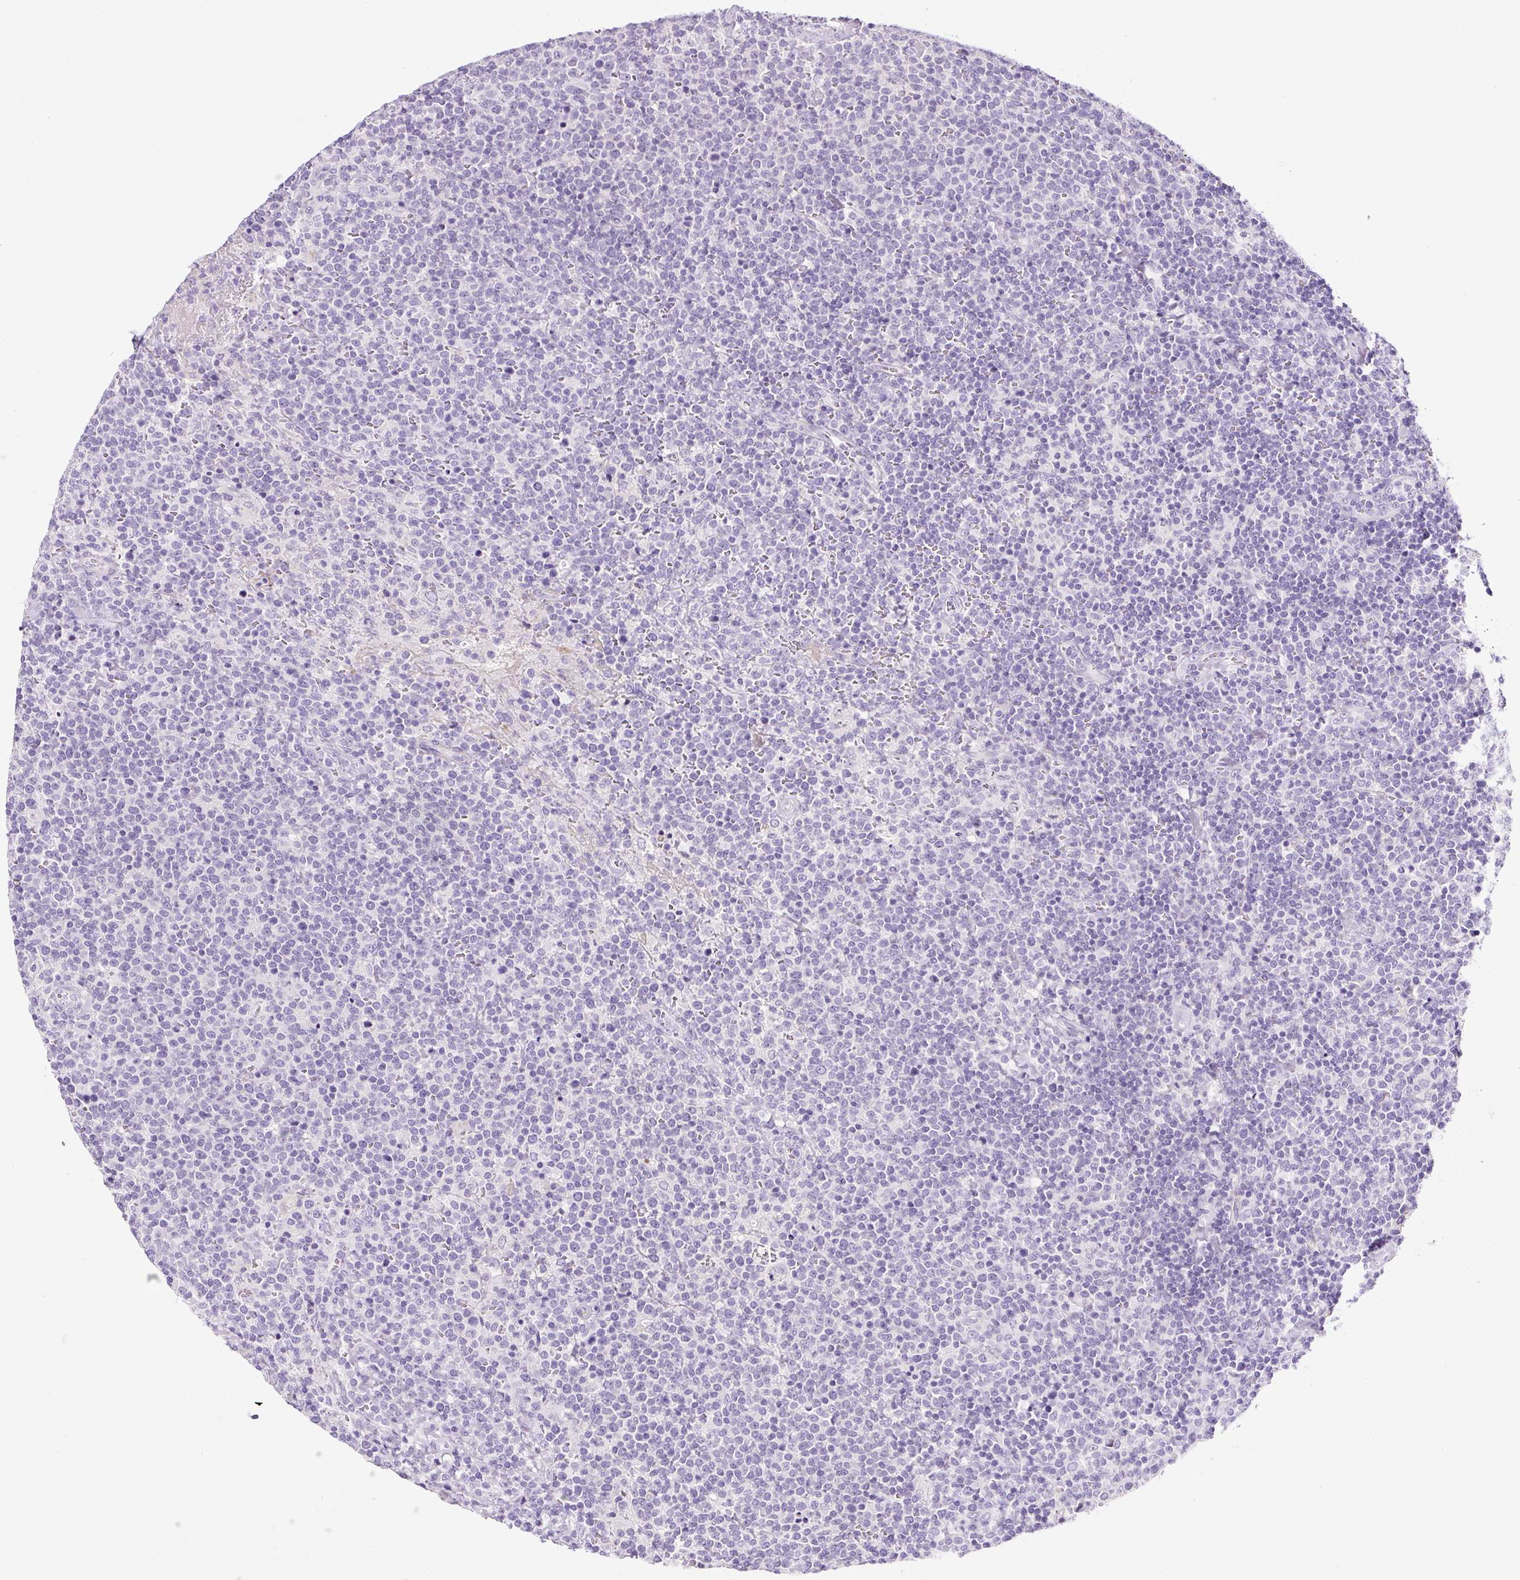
{"staining": {"intensity": "negative", "quantity": "none", "location": "none"}, "tissue": "lymphoma", "cell_type": "Tumor cells", "image_type": "cancer", "snomed": [{"axis": "morphology", "description": "Malignant lymphoma, non-Hodgkin's type, High grade"}, {"axis": "topography", "description": "Lymph node"}], "caption": "This is an immunohistochemistry (IHC) histopathology image of human lymphoma. There is no staining in tumor cells.", "gene": "OR14A2", "patient": {"sex": "male", "age": 61}}